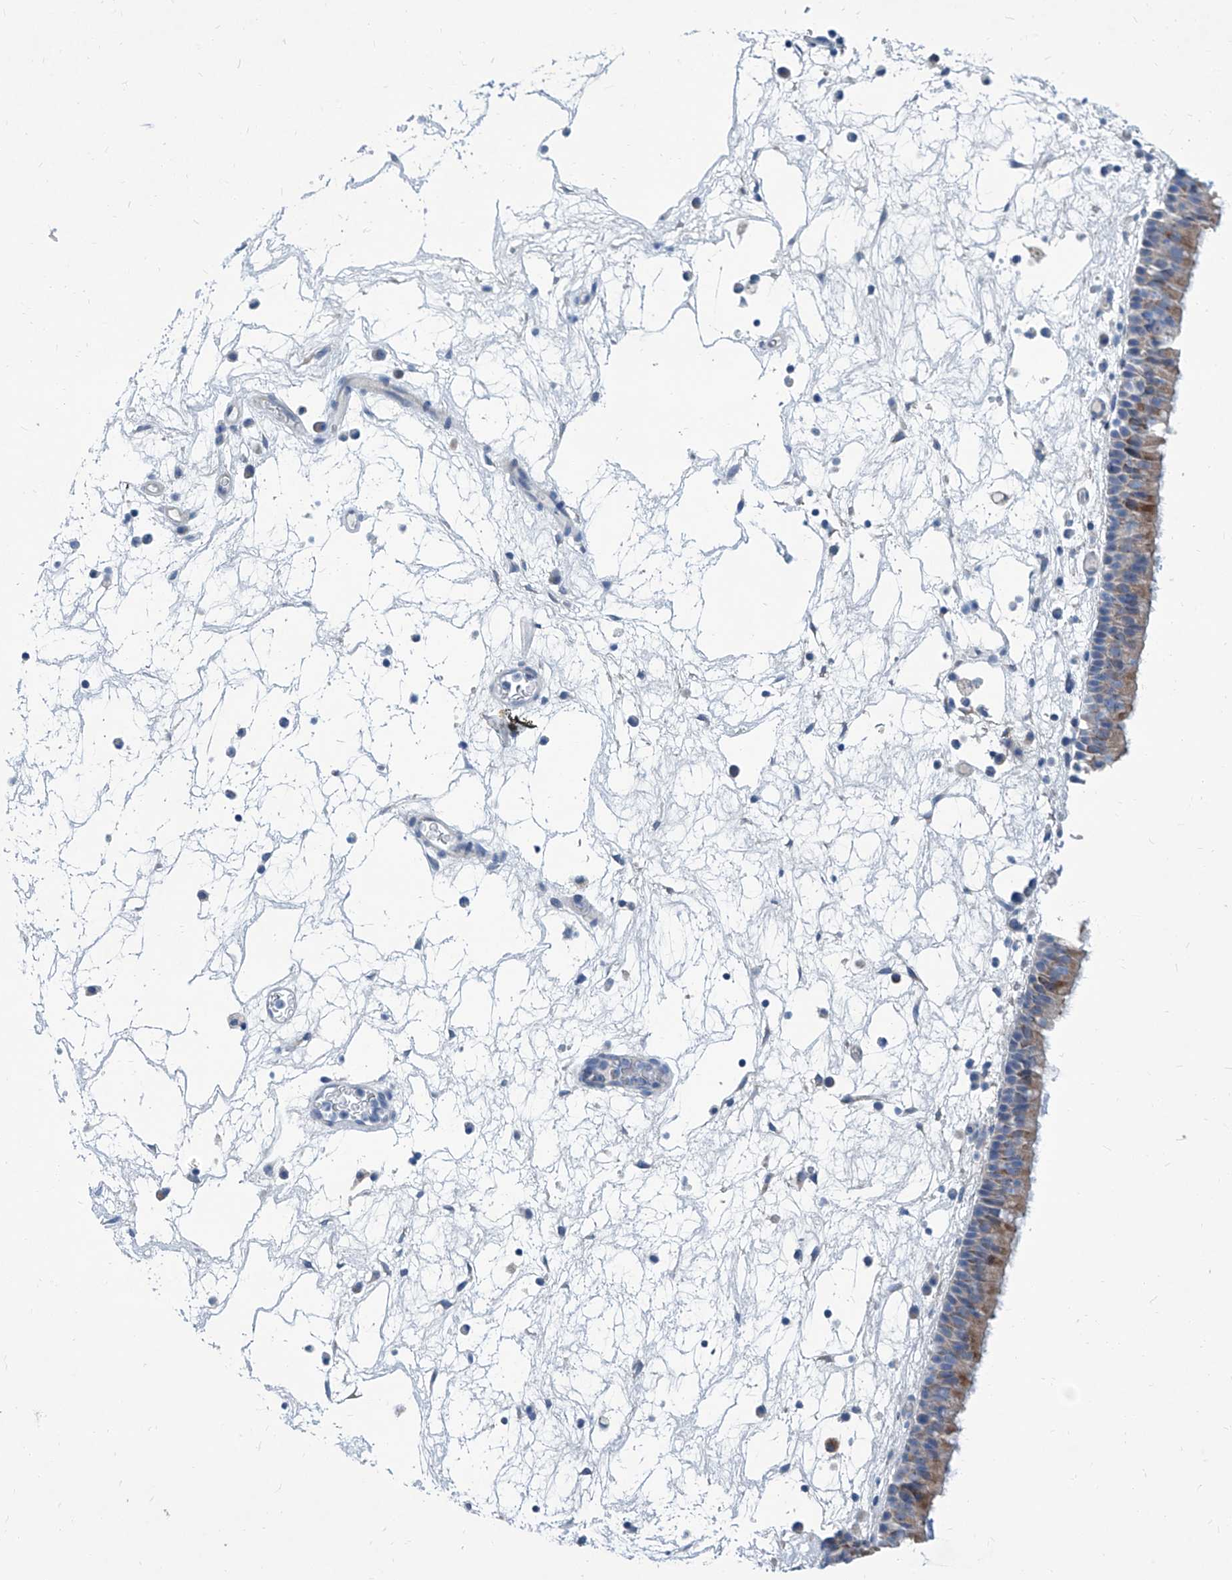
{"staining": {"intensity": "weak", "quantity": "25%-75%", "location": "cytoplasmic/membranous"}, "tissue": "nasopharynx", "cell_type": "Respiratory epithelial cells", "image_type": "normal", "snomed": [{"axis": "morphology", "description": "Normal tissue, NOS"}, {"axis": "morphology", "description": "Inflammation, NOS"}, {"axis": "morphology", "description": "Malignant melanoma, Metastatic site"}, {"axis": "topography", "description": "Nasopharynx"}], "caption": "Respiratory epithelial cells exhibit weak cytoplasmic/membranous staining in about 25%-75% of cells in benign nasopharynx.", "gene": "ZNF519", "patient": {"sex": "male", "age": 70}}